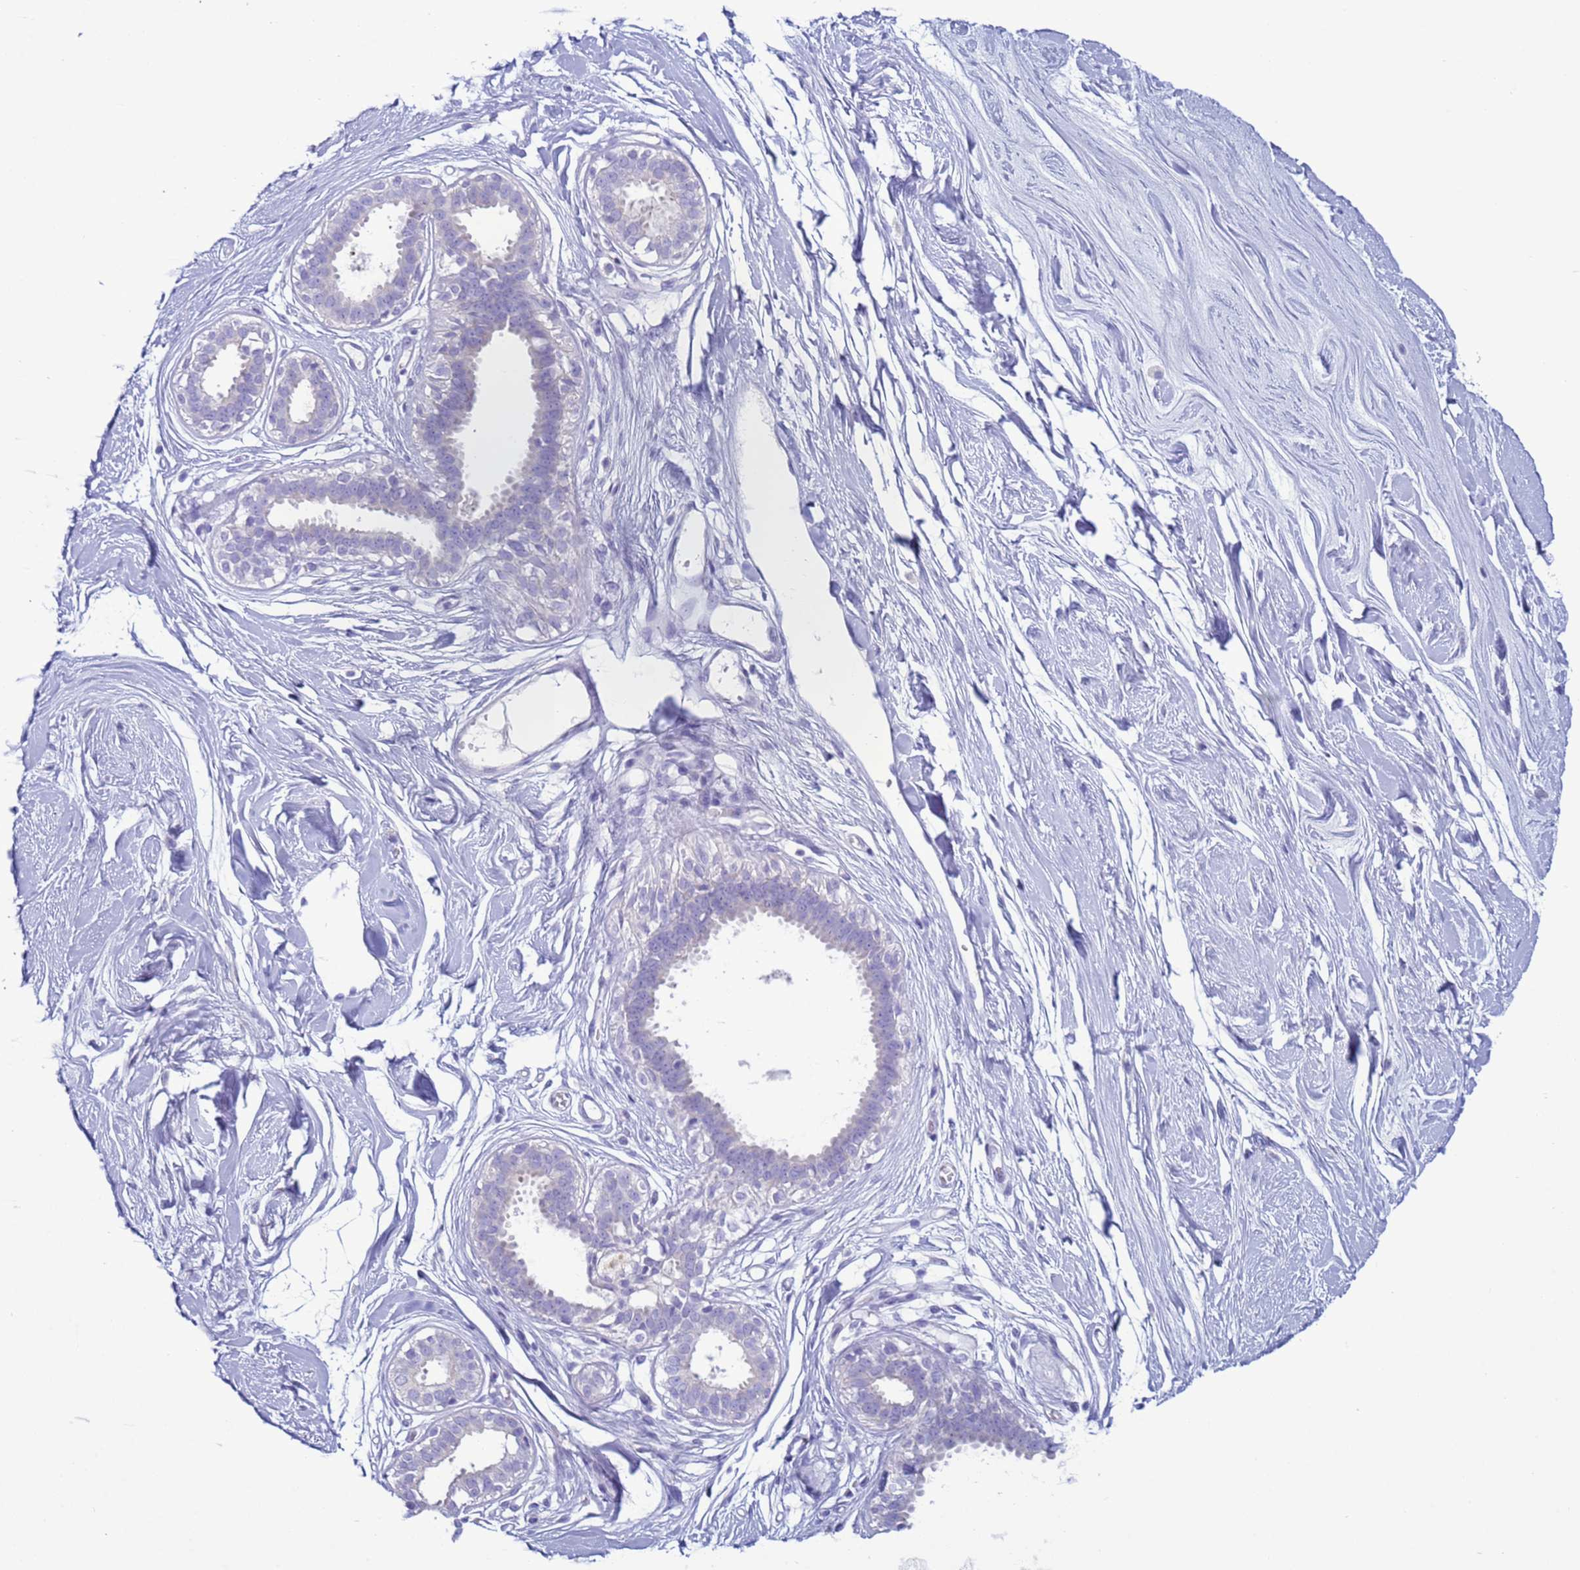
{"staining": {"intensity": "negative", "quantity": "none", "location": "none"}, "tissue": "breast", "cell_type": "Adipocytes", "image_type": "normal", "snomed": [{"axis": "morphology", "description": "Normal tissue, NOS"}, {"axis": "topography", "description": "Breast"}], "caption": "IHC photomicrograph of unremarkable breast: breast stained with DAB exhibits no significant protein expression in adipocytes.", "gene": "CST1", "patient": {"sex": "female", "age": 45}}